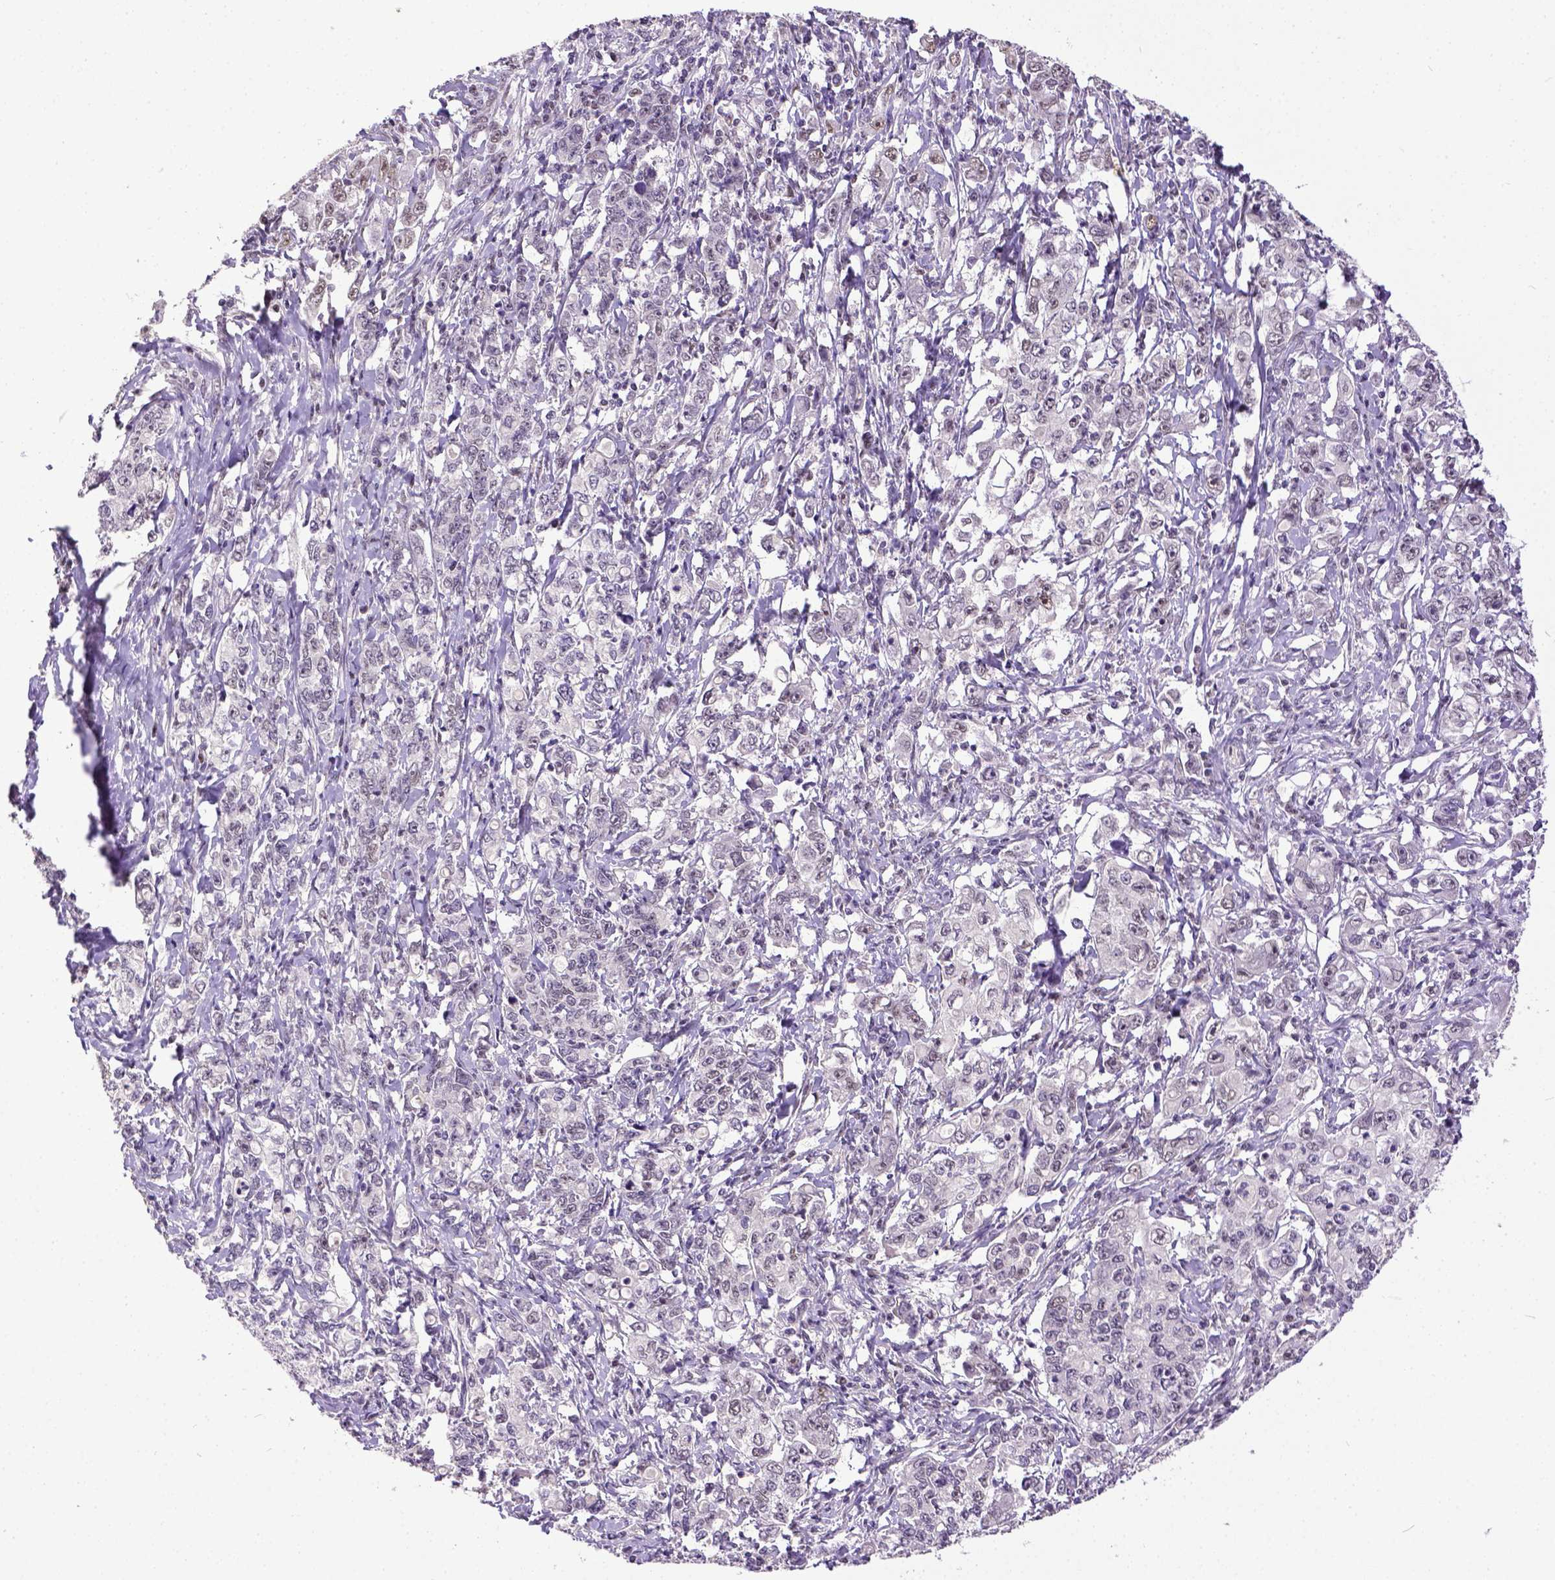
{"staining": {"intensity": "weak", "quantity": "25%-75%", "location": "nuclear"}, "tissue": "stomach cancer", "cell_type": "Tumor cells", "image_type": "cancer", "snomed": [{"axis": "morphology", "description": "Adenocarcinoma, NOS"}, {"axis": "topography", "description": "Stomach, lower"}], "caption": "A high-resolution histopathology image shows IHC staining of stomach adenocarcinoma, which displays weak nuclear expression in approximately 25%-75% of tumor cells.", "gene": "ERCC1", "patient": {"sex": "female", "age": 72}}